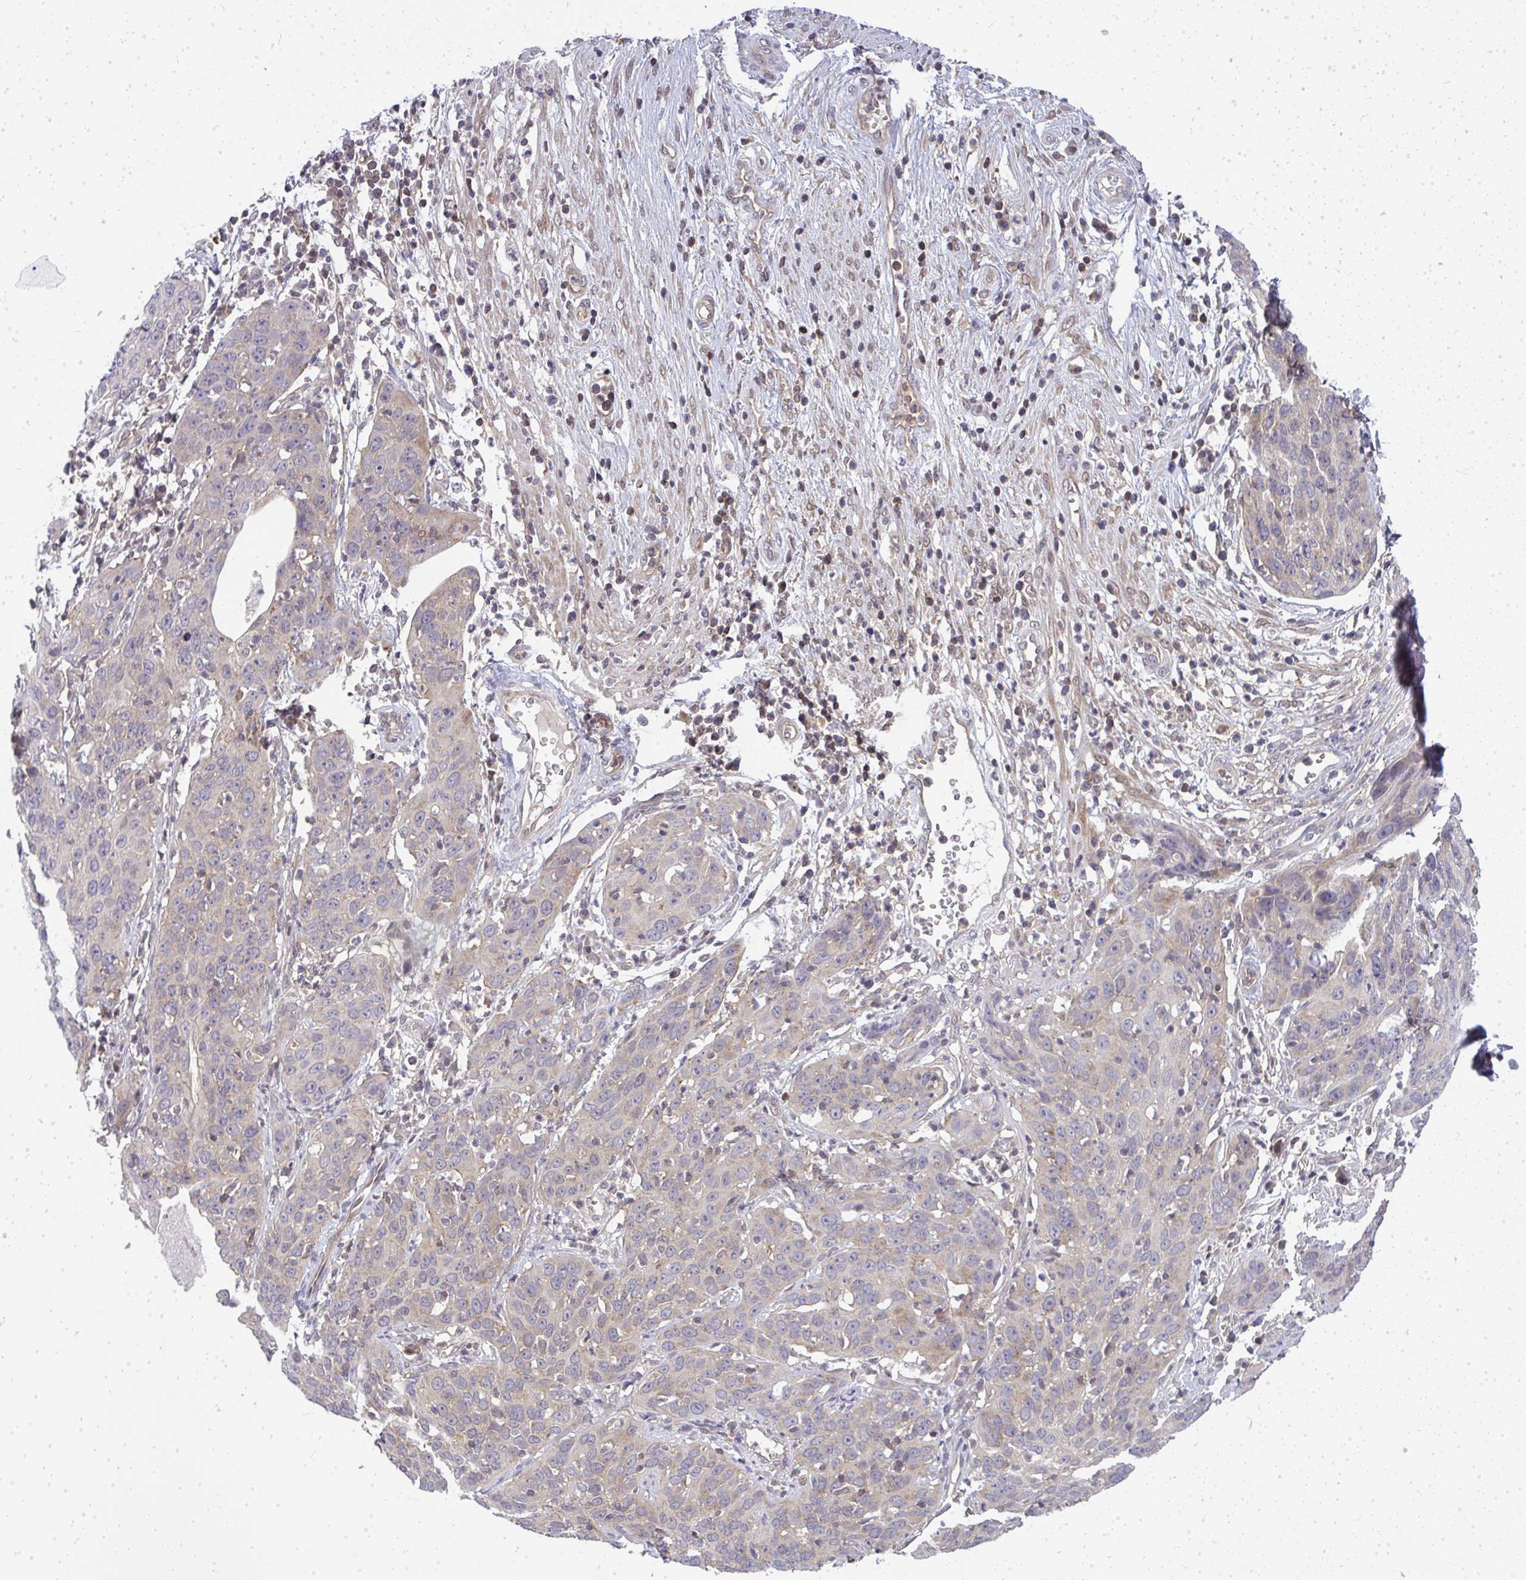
{"staining": {"intensity": "weak", "quantity": "<25%", "location": "cytoplasmic/membranous"}, "tissue": "cervical cancer", "cell_type": "Tumor cells", "image_type": "cancer", "snomed": [{"axis": "morphology", "description": "Squamous cell carcinoma, NOS"}, {"axis": "topography", "description": "Cervix"}], "caption": "A high-resolution image shows IHC staining of cervical cancer, which displays no significant expression in tumor cells.", "gene": "HDHD2", "patient": {"sex": "female", "age": 36}}